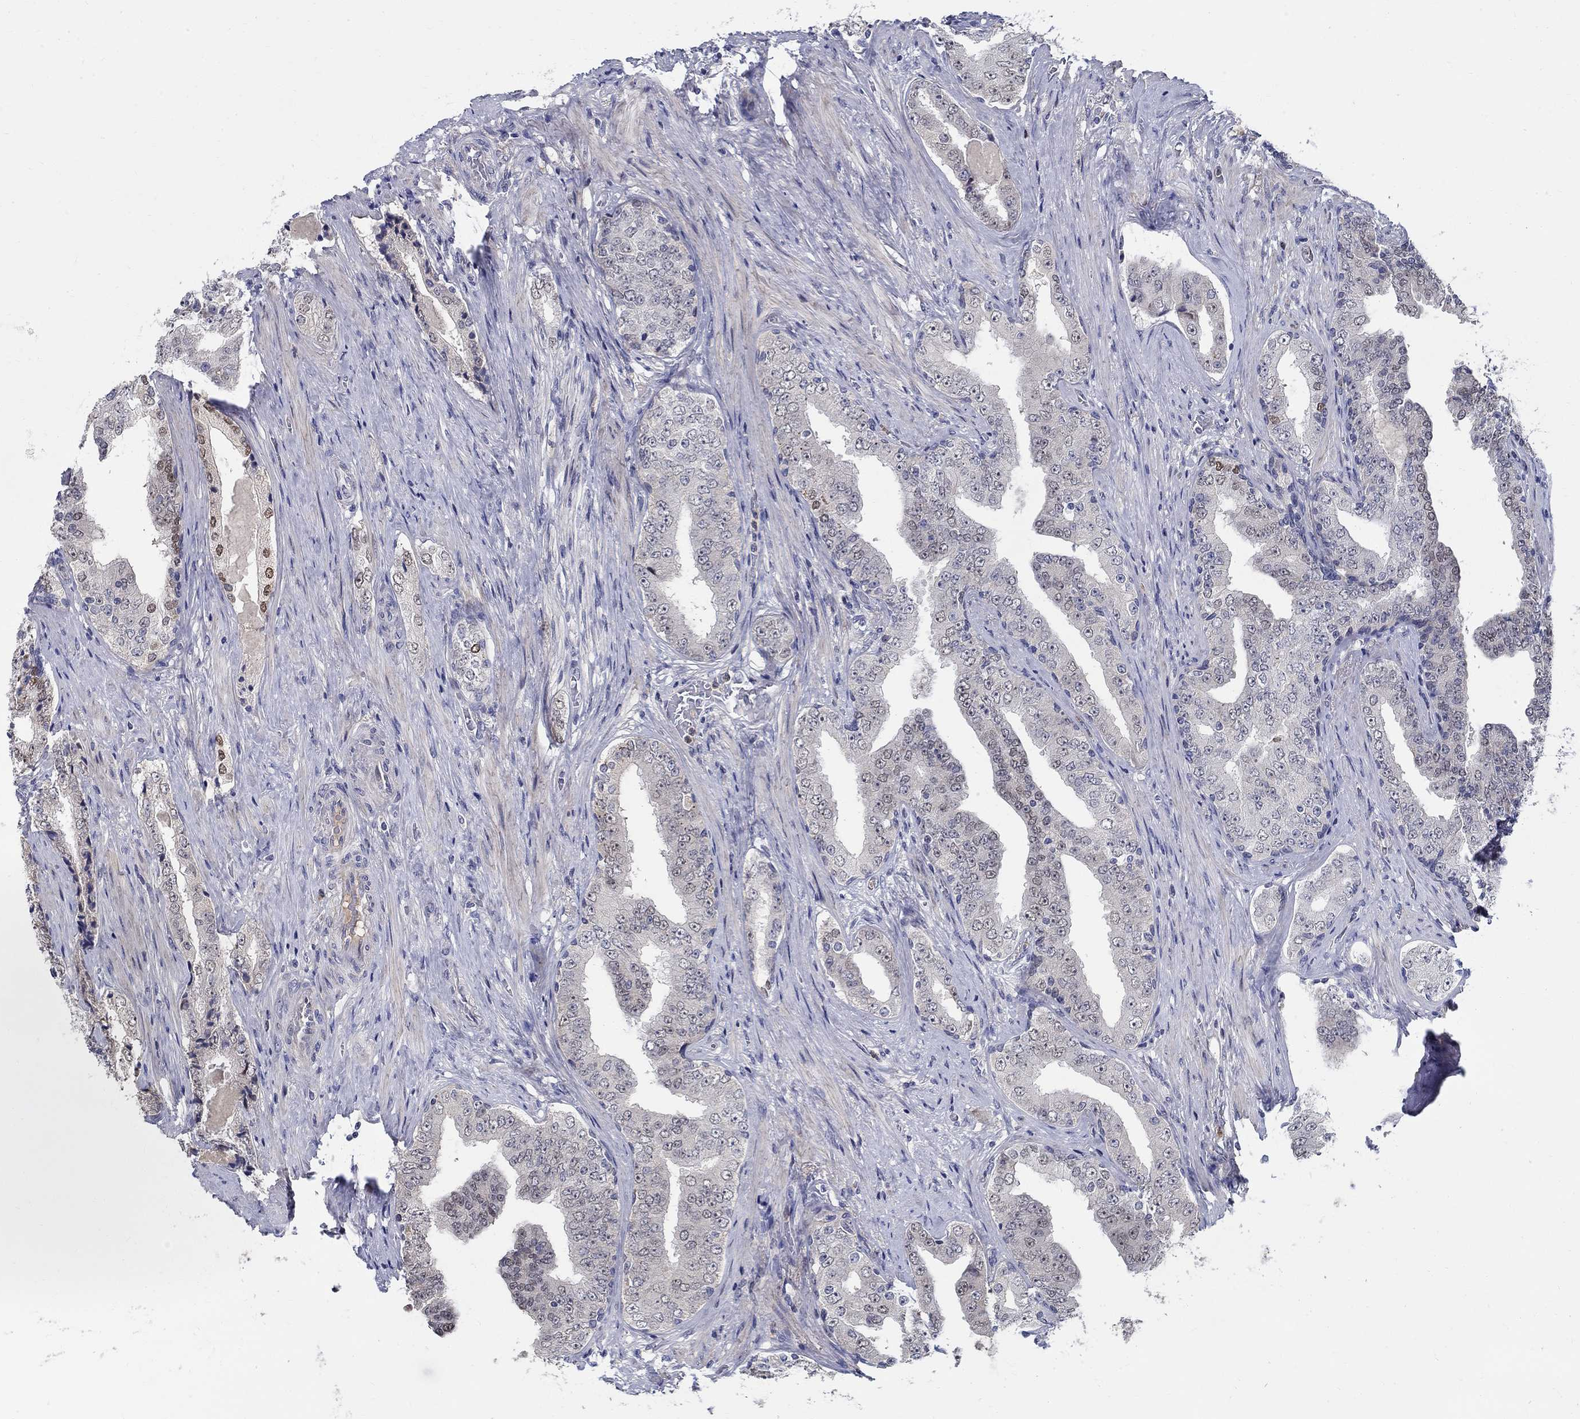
{"staining": {"intensity": "moderate", "quantity": "<25%", "location": "nuclear"}, "tissue": "prostate cancer", "cell_type": "Tumor cells", "image_type": "cancer", "snomed": [{"axis": "morphology", "description": "Adenocarcinoma, Low grade"}, {"axis": "topography", "description": "Prostate and seminal vesicle, NOS"}], "caption": "This photomicrograph reveals immunohistochemistry staining of human prostate cancer, with low moderate nuclear positivity in about <25% of tumor cells.", "gene": "C16orf46", "patient": {"sex": "male", "age": 61}}